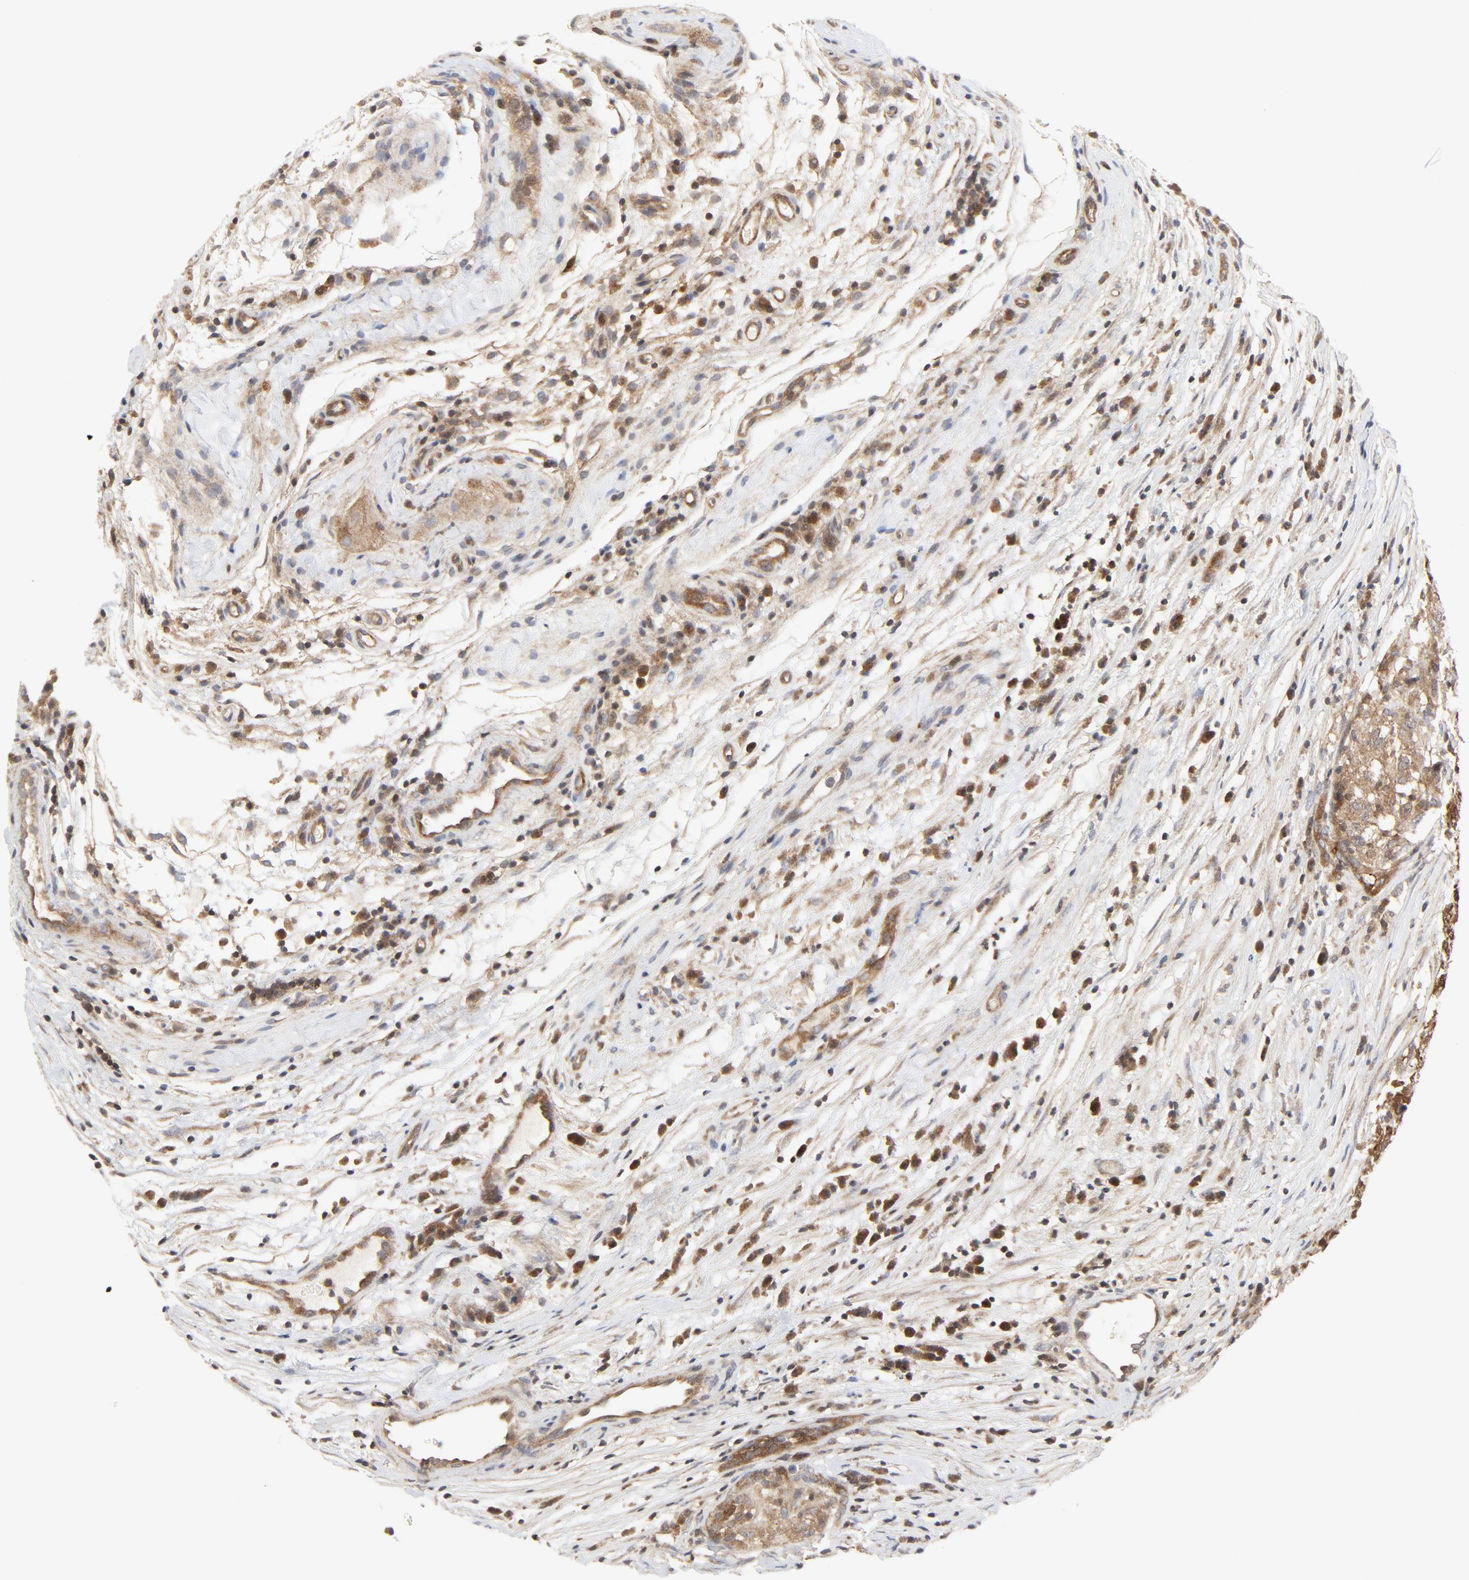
{"staining": {"intensity": "strong", "quantity": ">75%", "location": "cytoplasmic/membranous,nuclear"}, "tissue": "testis cancer", "cell_type": "Tumor cells", "image_type": "cancer", "snomed": [{"axis": "morphology", "description": "Carcinoma, Embryonal, NOS"}, {"axis": "topography", "description": "Testis"}], "caption": "Embryonal carcinoma (testis) tissue reveals strong cytoplasmic/membranous and nuclear expression in approximately >75% of tumor cells", "gene": "MAP2K7", "patient": {"sex": "male", "age": 26}}